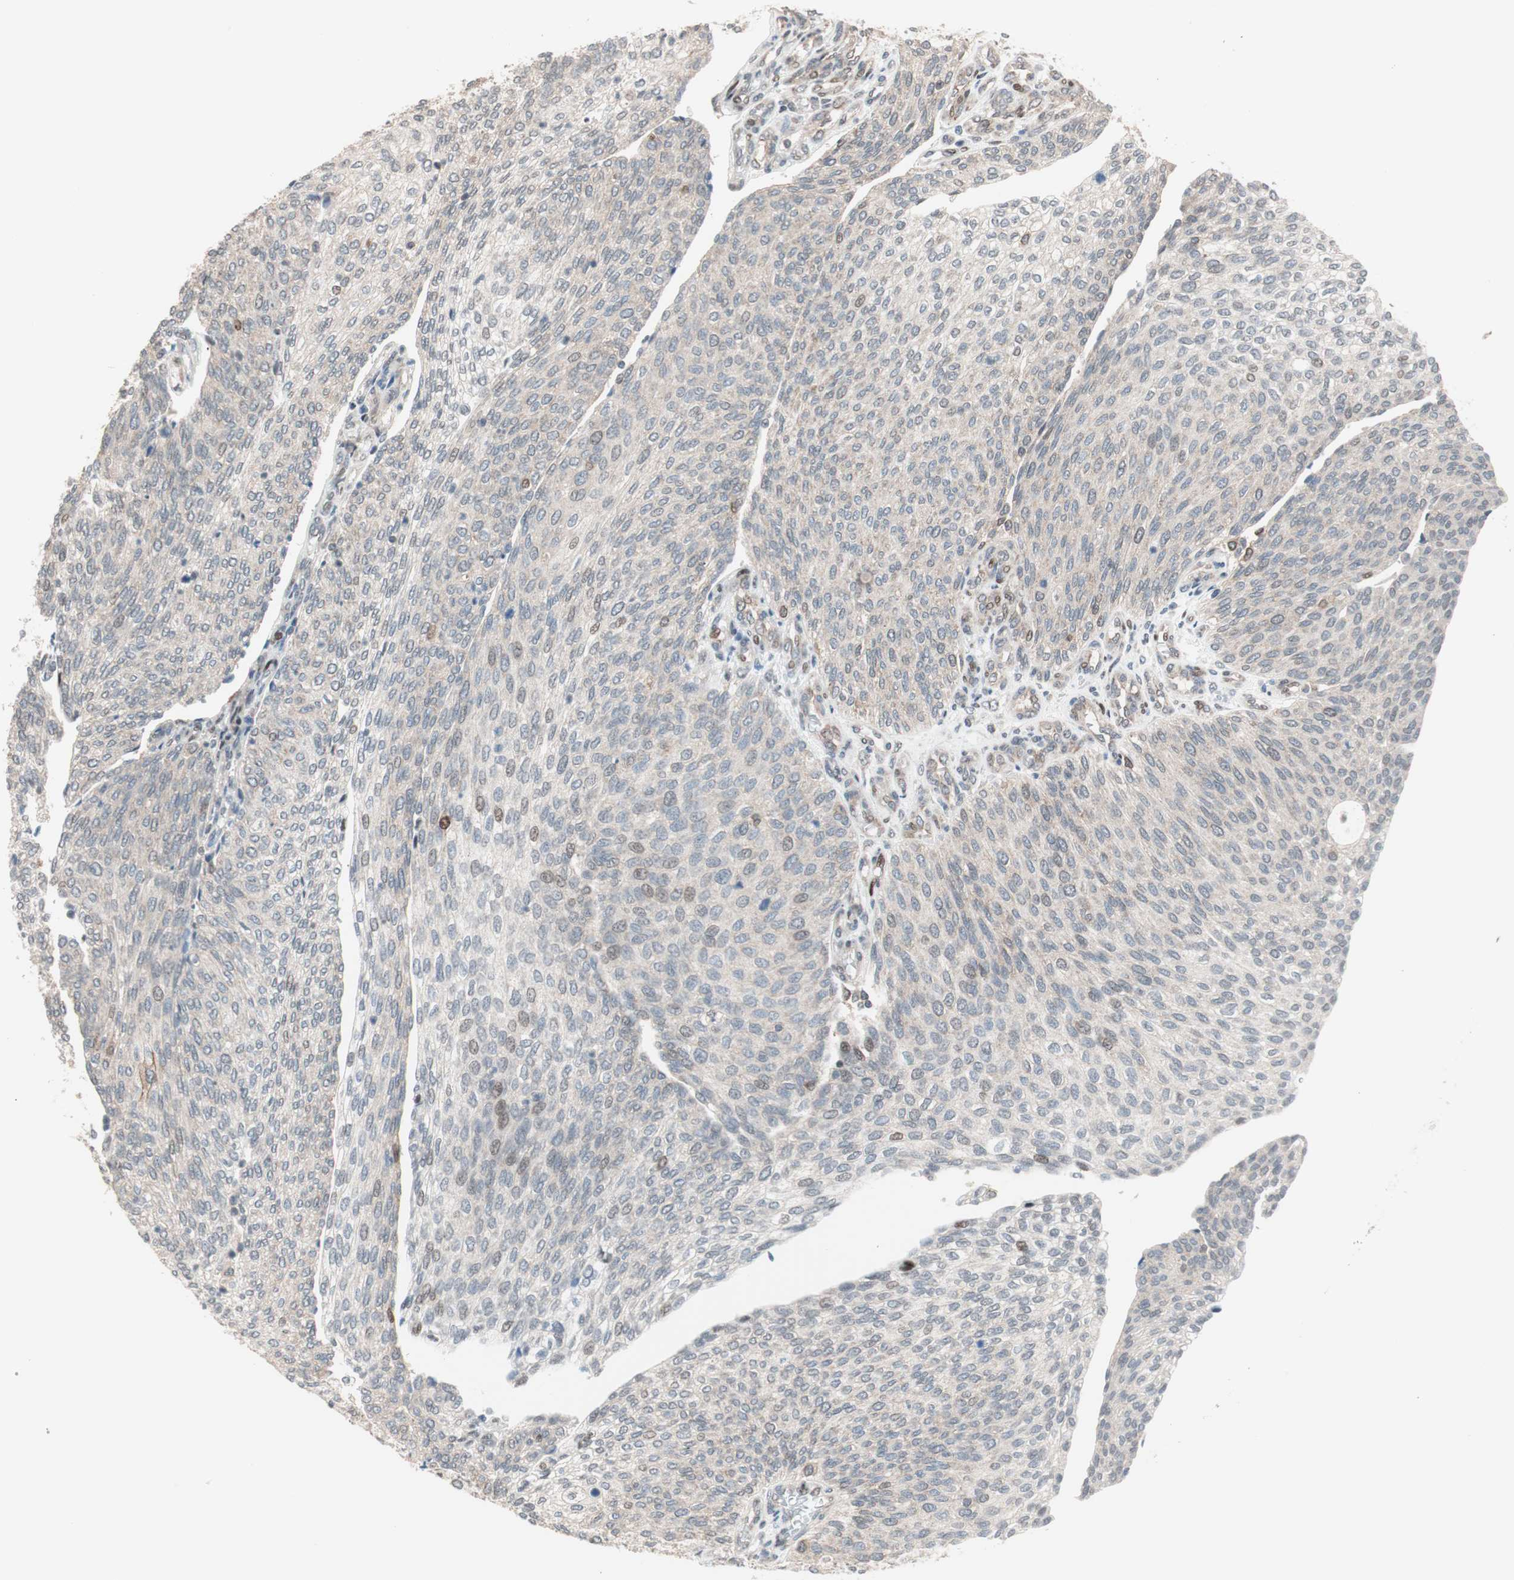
{"staining": {"intensity": "weak", "quantity": "<25%", "location": "nuclear"}, "tissue": "urothelial cancer", "cell_type": "Tumor cells", "image_type": "cancer", "snomed": [{"axis": "morphology", "description": "Urothelial carcinoma, Low grade"}, {"axis": "topography", "description": "Urinary bladder"}], "caption": "Immunohistochemistry of human urothelial carcinoma (low-grade) reveals no positivity in tumor cells.", "gene": "POLH", "patient": {"sex": "female", "age": 79}}